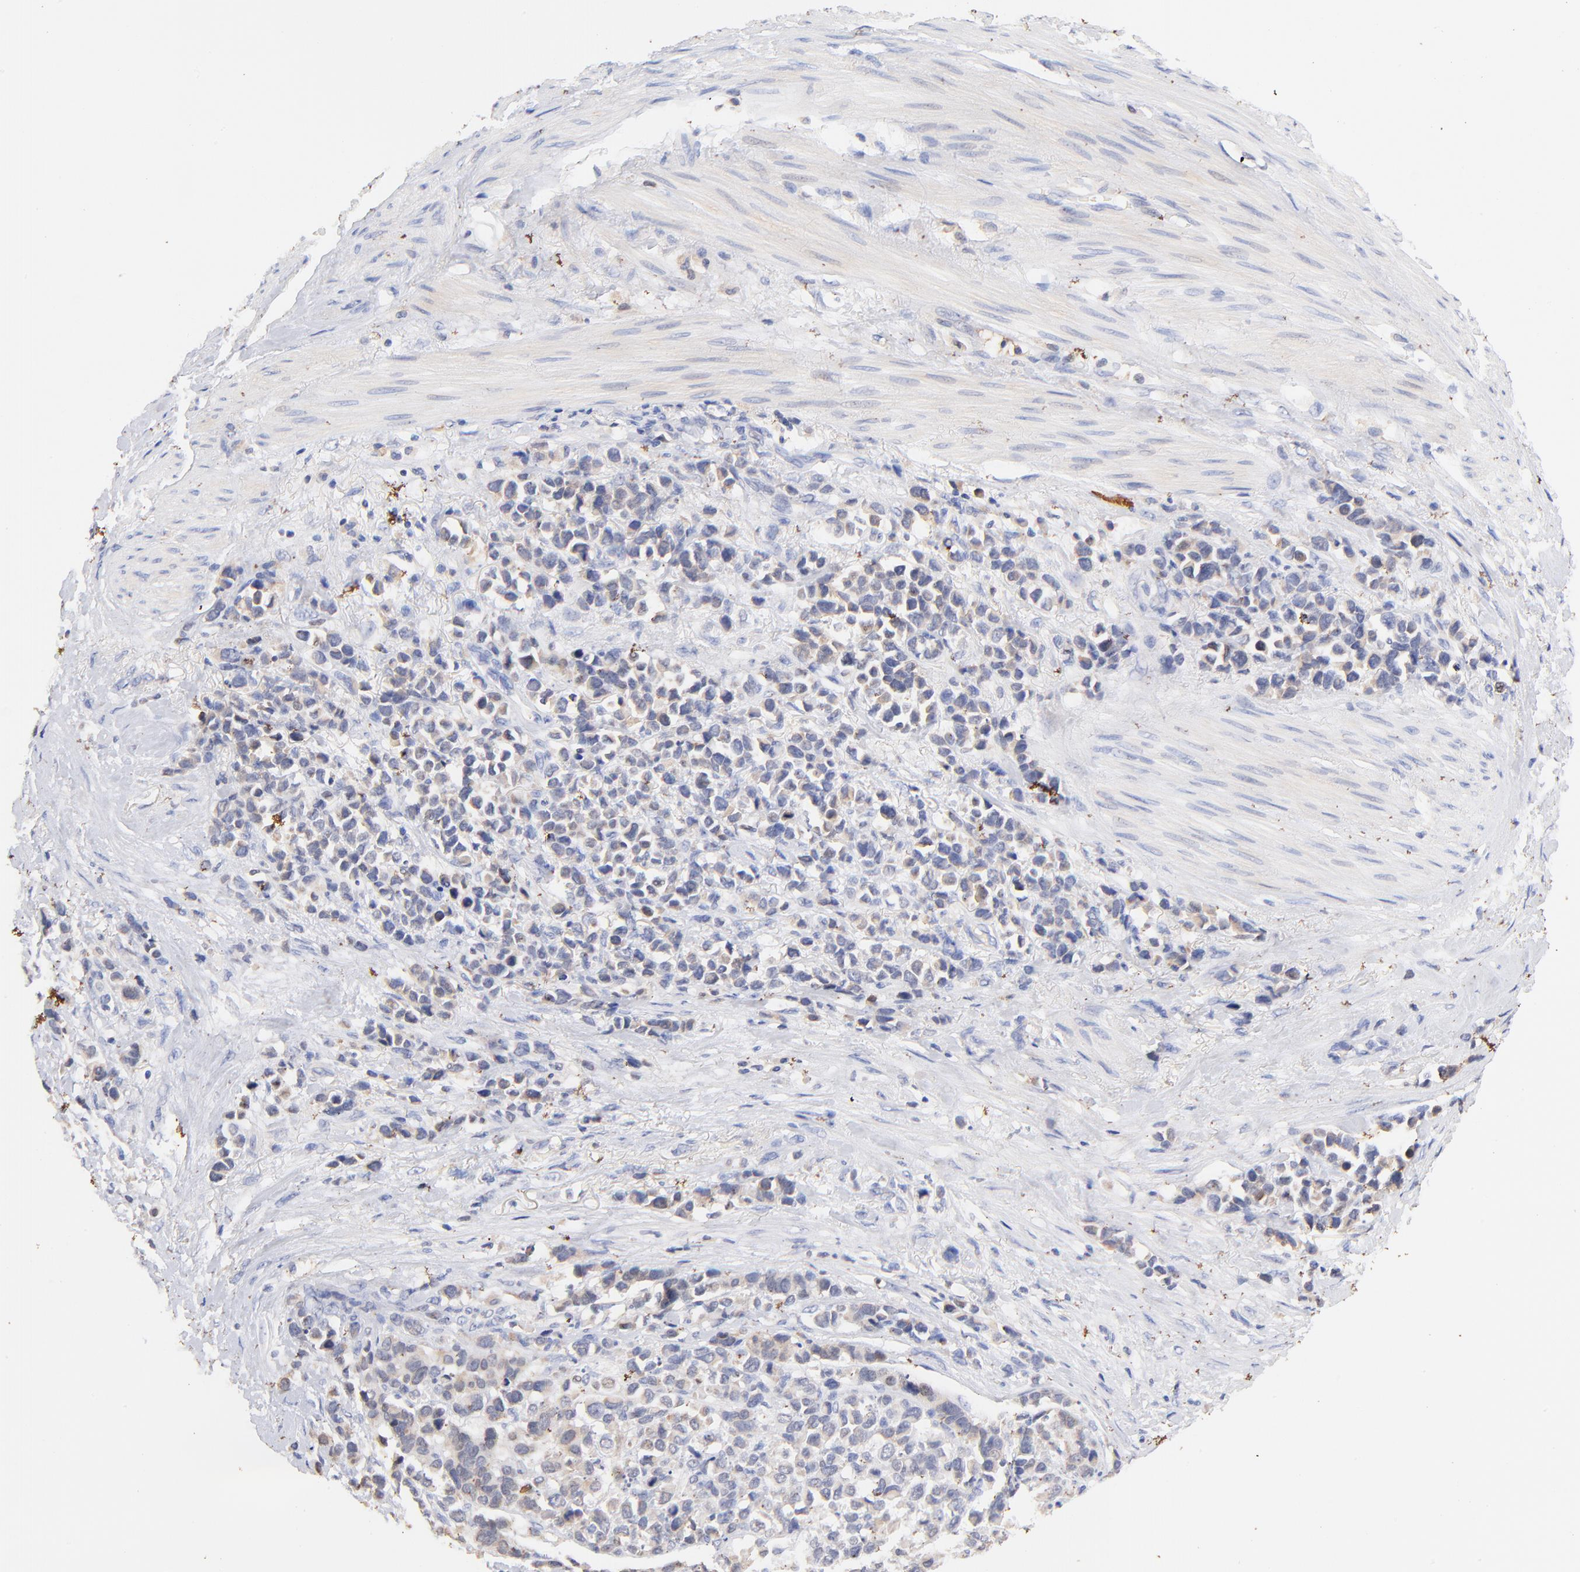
{"staining": {"intensity": "weak", "quantity": "25%-75%", "location": "cytoplasmic/membranous"}, "tissue": "stomach cancer", "cell_type": "Tumor cells", "image_type": "cancer", "snomed": [{"axis": "morphology", "description": "Adenocarcinoma, NOS"}, {"axis": "topography", "description": "Stomach, upper"}], "caption": "This histopathology image shows stomach adenocarcinoma stained with immunohistochemistry to label a protein in brown. The cytoplasmic/membranous of tumor cells show weak positivity for the protein. Nuclei are counter-stained blue.", "gene": "IGLV7-43", "patient": {"sex": "male", "age": 71}}